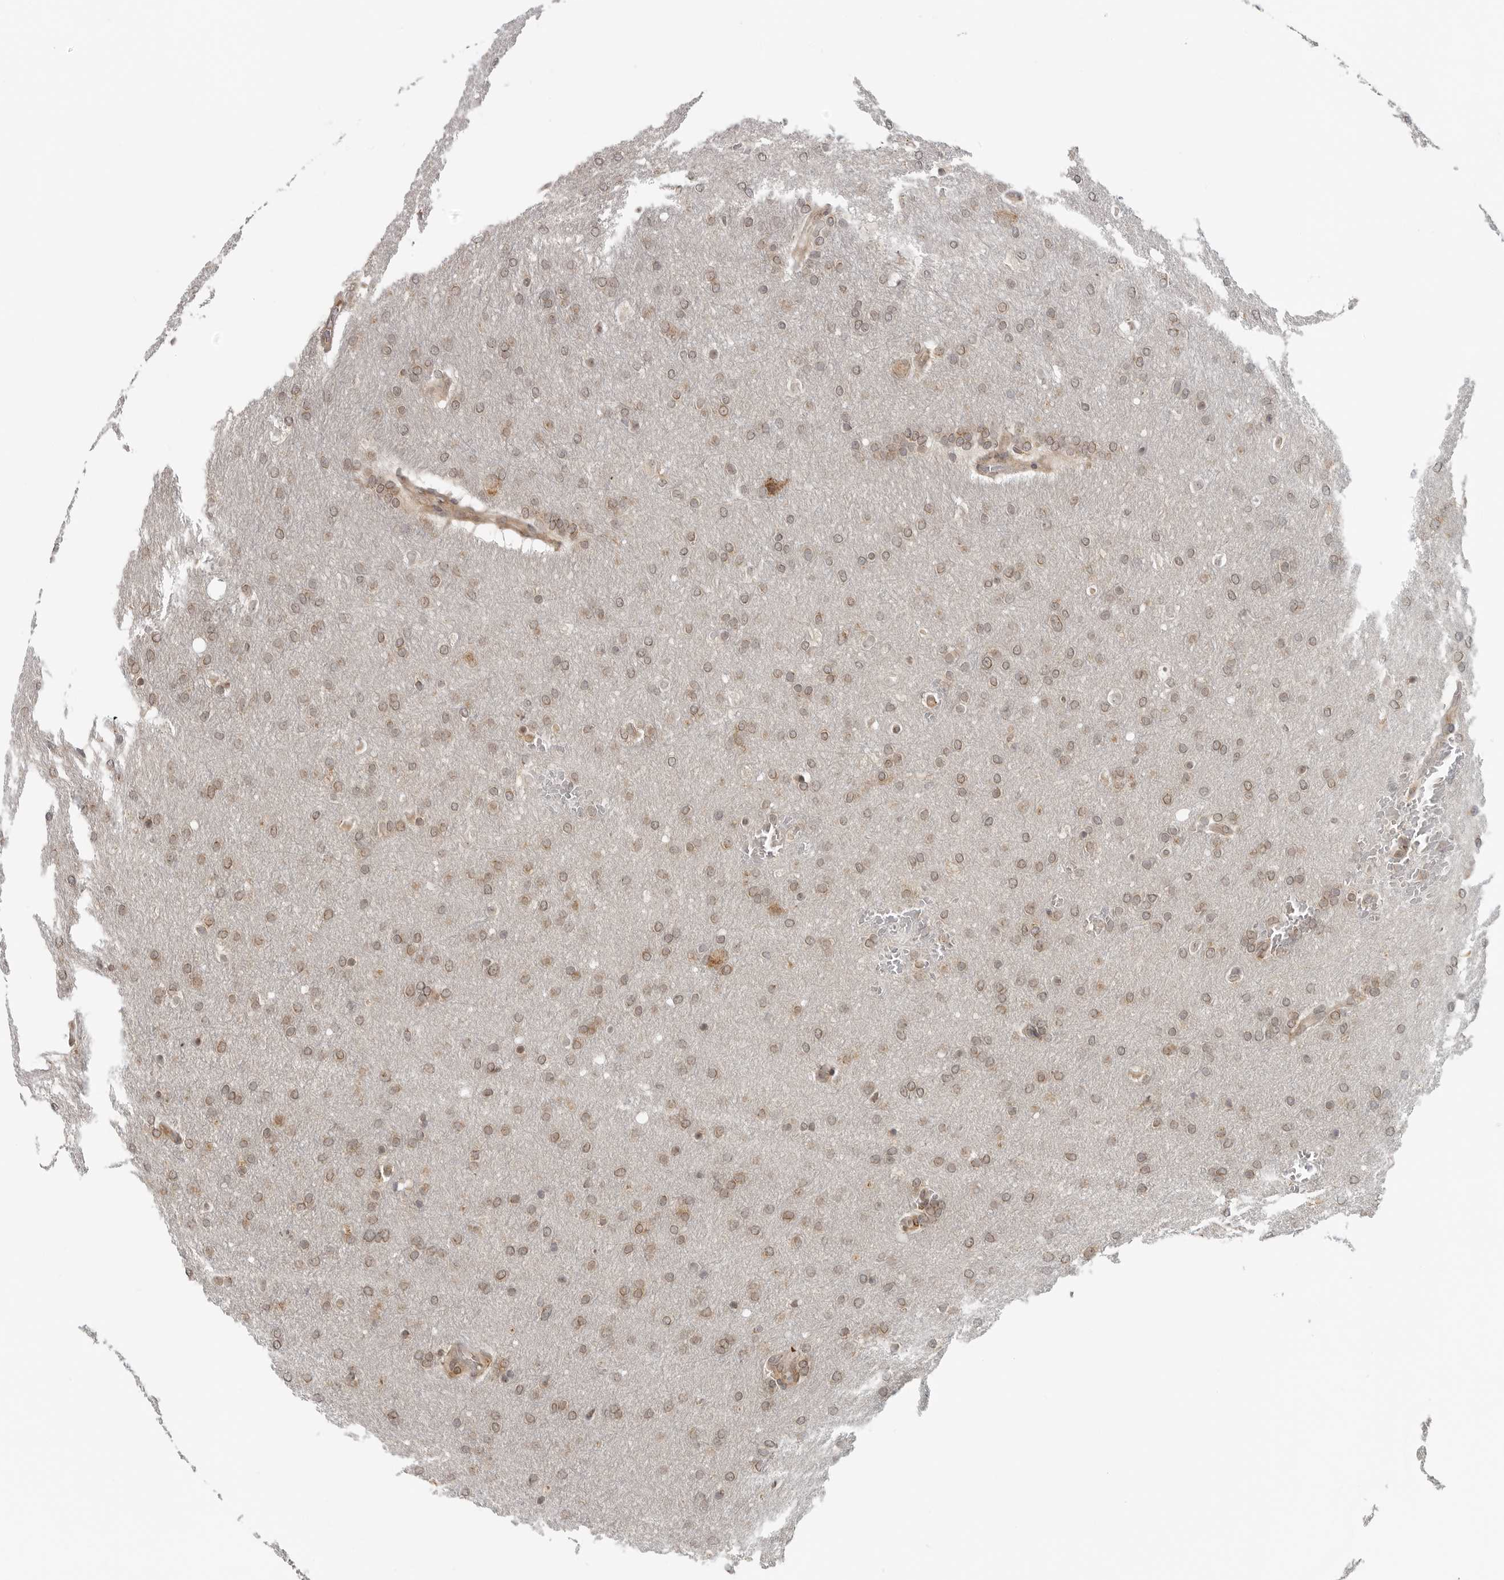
{"staining": {"intensity": "weak", "quantity": ">75%", "location": "cytoplasmic/membranous"}, "tissue": "glioma", "cell_type": "Tumor cells", "image_type": "cancer", "snomed": [{"axis": "morphology", "description": "Glioma, malignant, Low grade"}, {"axis": "topography", "description": "Brain"}], "caption": "The micrograph shows a brown stain indicating the presence of a protein in the cytoplasmic/membranous of tumor cells in glioma. (DAB (3,3'-diaminobenzidine) IHC, brown staining for protein, blue staining for nuclei).", "gene": "COPA", "patient": {"sex": "female", "age": 37}}